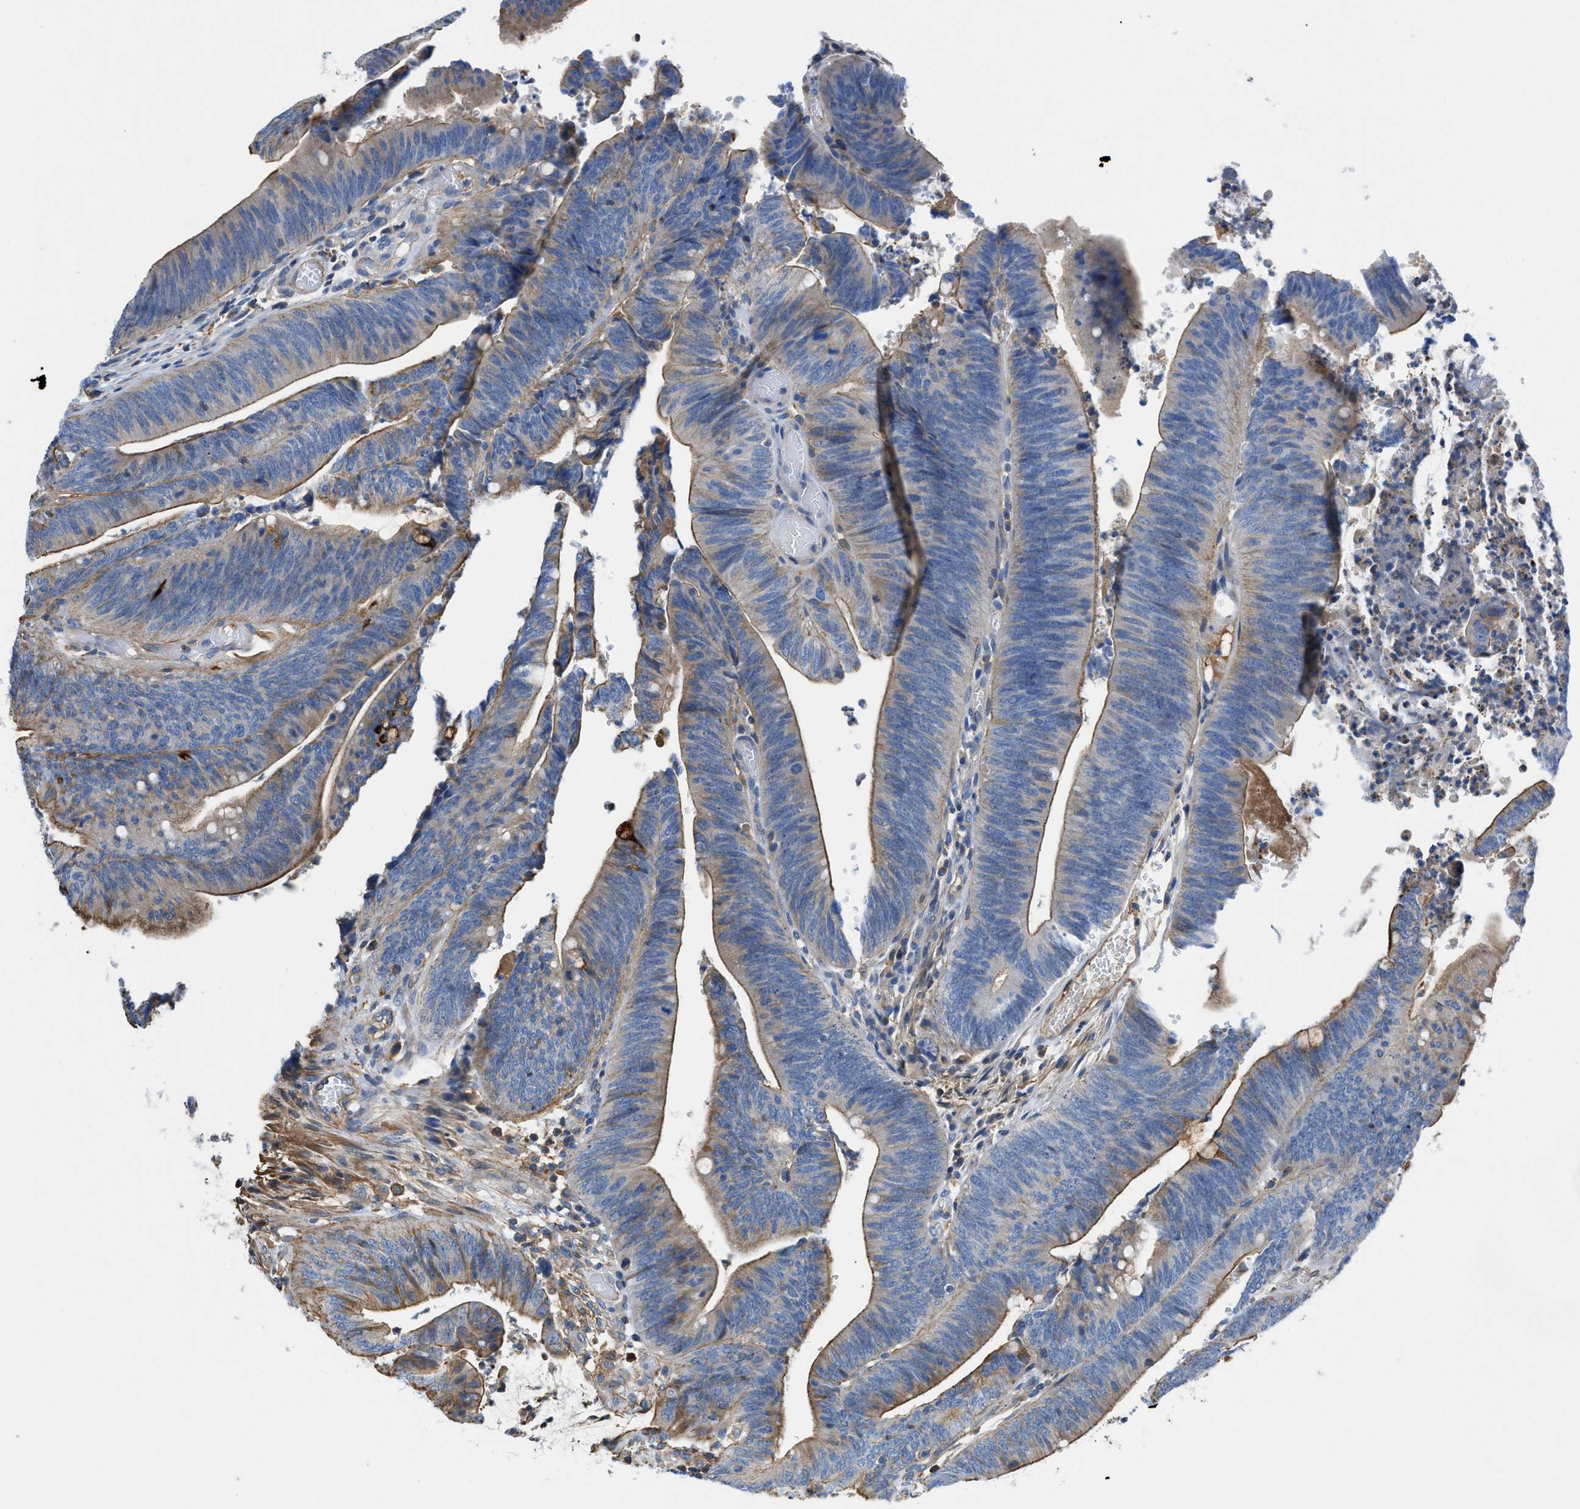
{"staining": {"intensity": "moderate", "quantity": "<25%", "location": "cytoplasmic/membranous"}, "tissue": "colorectal cancer", "cell_type": "Tumor cells", "image_type": "cancer", "snomed": [{"axis": "morphology", "description": "Normal tissue, NOS"}, {"axis": "morphology", "description": "Adenocarcinoma, NOS"}, {"axis": "topography", "description": "Rectum"}], "caption": "A brown stain highlights moderate cytoplasmic/membranous staining of a protein in colorectal cancer (adenocarcinoma) tumor cells.", "gene": "ATP6V0D1", "patient": {"sex": "female", "age": 66}}